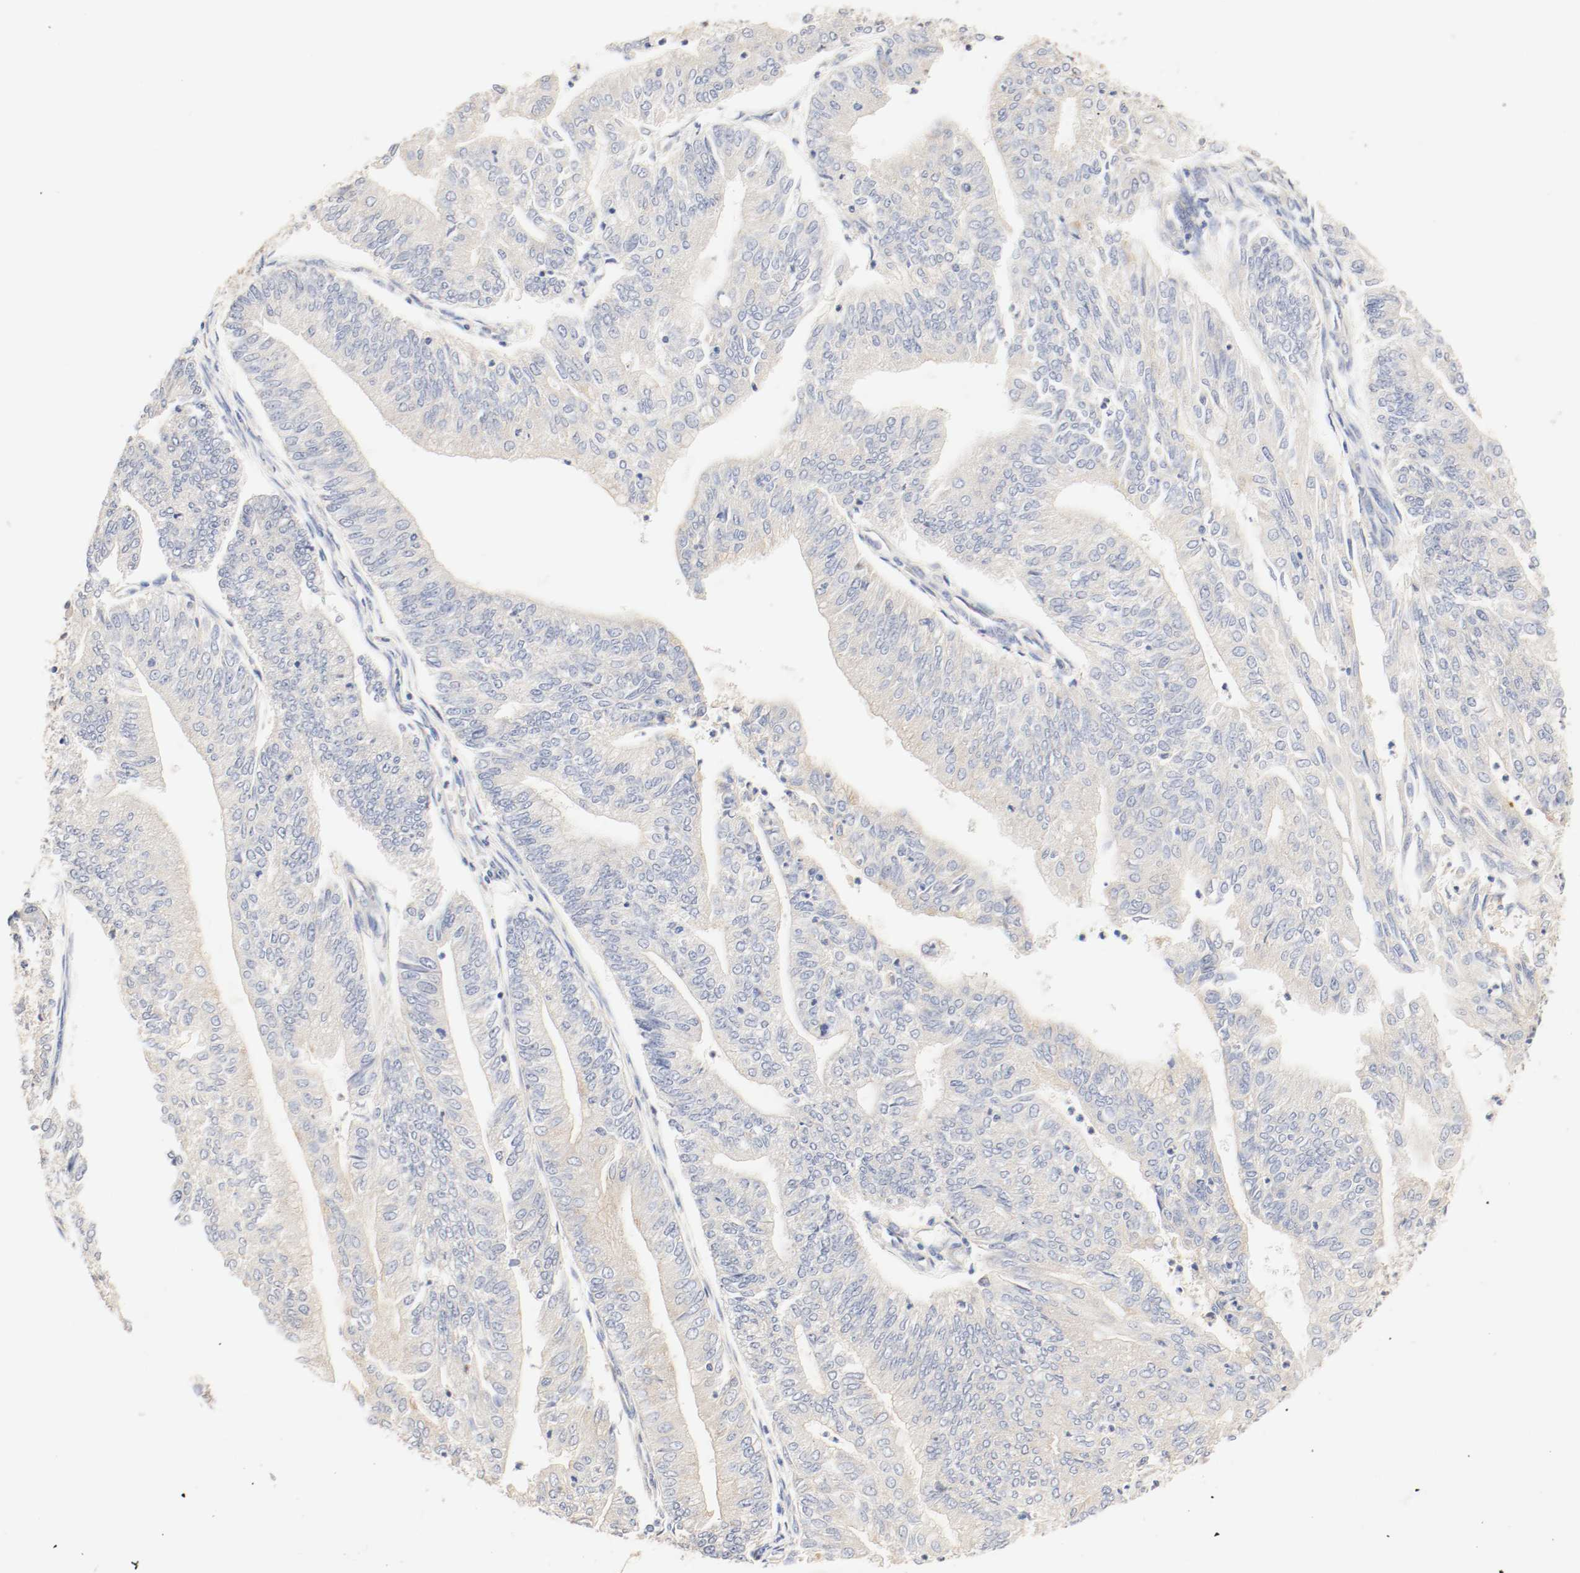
{"staining": {"intensity": "weak", "quantity": "25%-75%", "location": "cytoplasmic/membranous"}, "tissue": "endometrial cancer", "cell_type": "Tumor cells", "image_type": "cancer", "snomed": [{"axis": "morphology", "description": "Adenocarcinoma, NOS"}, {"axis": "topography", "description": "Endometrium"}], "caption": "An immunohistochemistry (IHC) histopathology image of tumor tissue is shown. Protein staining in brown labels weak cytoplasmic/membranous positivity in endometrial cancer (adenocarcinoma) within tumor cells.", "gene": "GIT1", "patient": {"sex": "female", "age": 59}}